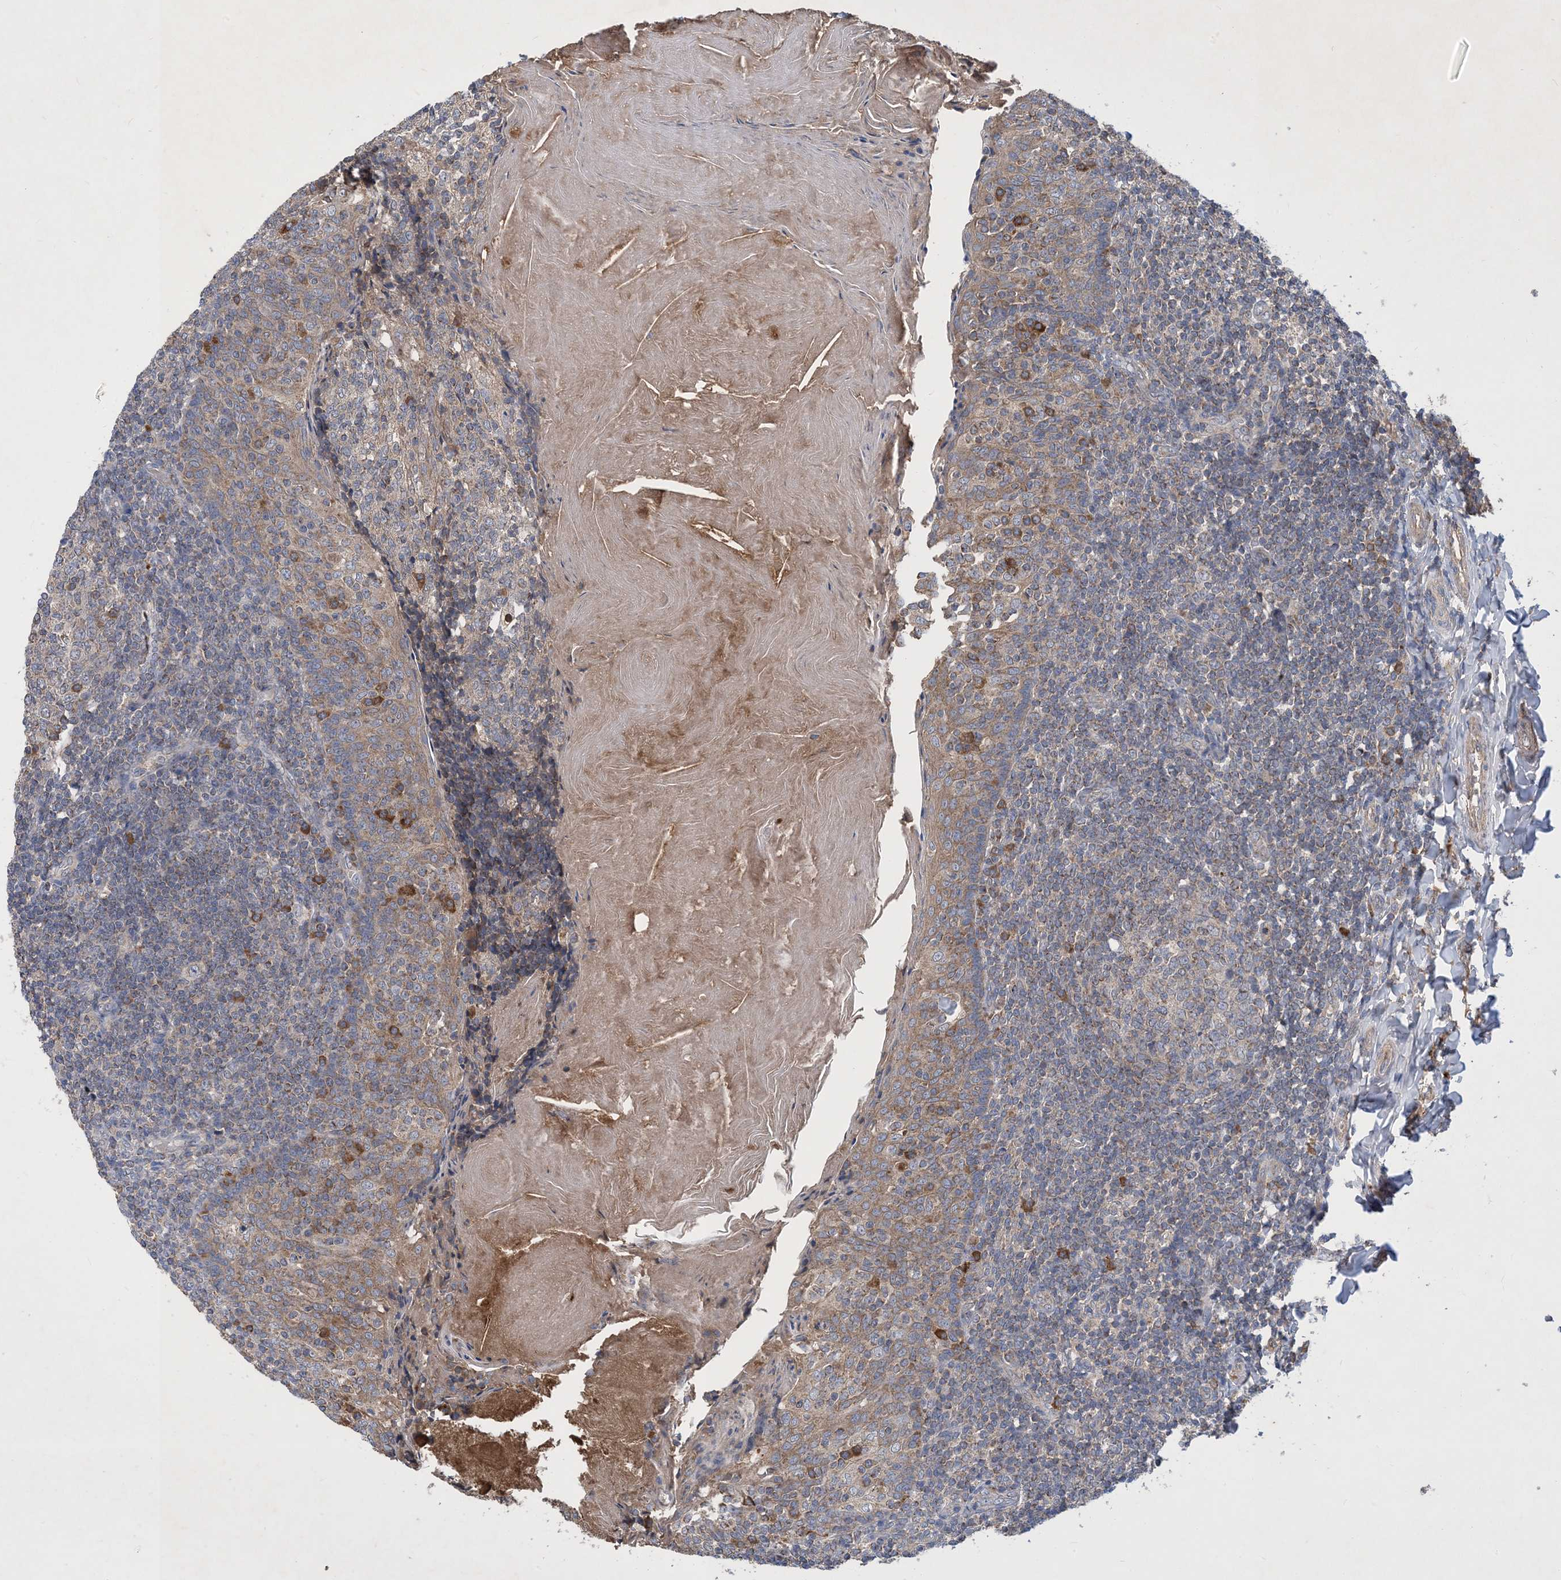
{"staining": {"intensity": "strong", "quantity": "<25%", "location": "cytoplasmic/membranous"}, "tissue": "tonsil", "cell_type": "Germinal center cells", "image_type": "normal", "snomed": [{"axis": "morphology", "description": "Normal tissue, NOS"}, {"axis": "topography", "description": "Tonsil"}], "caption": "Immunohistochemical staining of benign tonsil shows <25% levels of strong cytoplasmic/membranous protein positivity in about <25% of germinal center cells.", "gene": "STK19", "patient": {"sex": "female", "age": 19}}